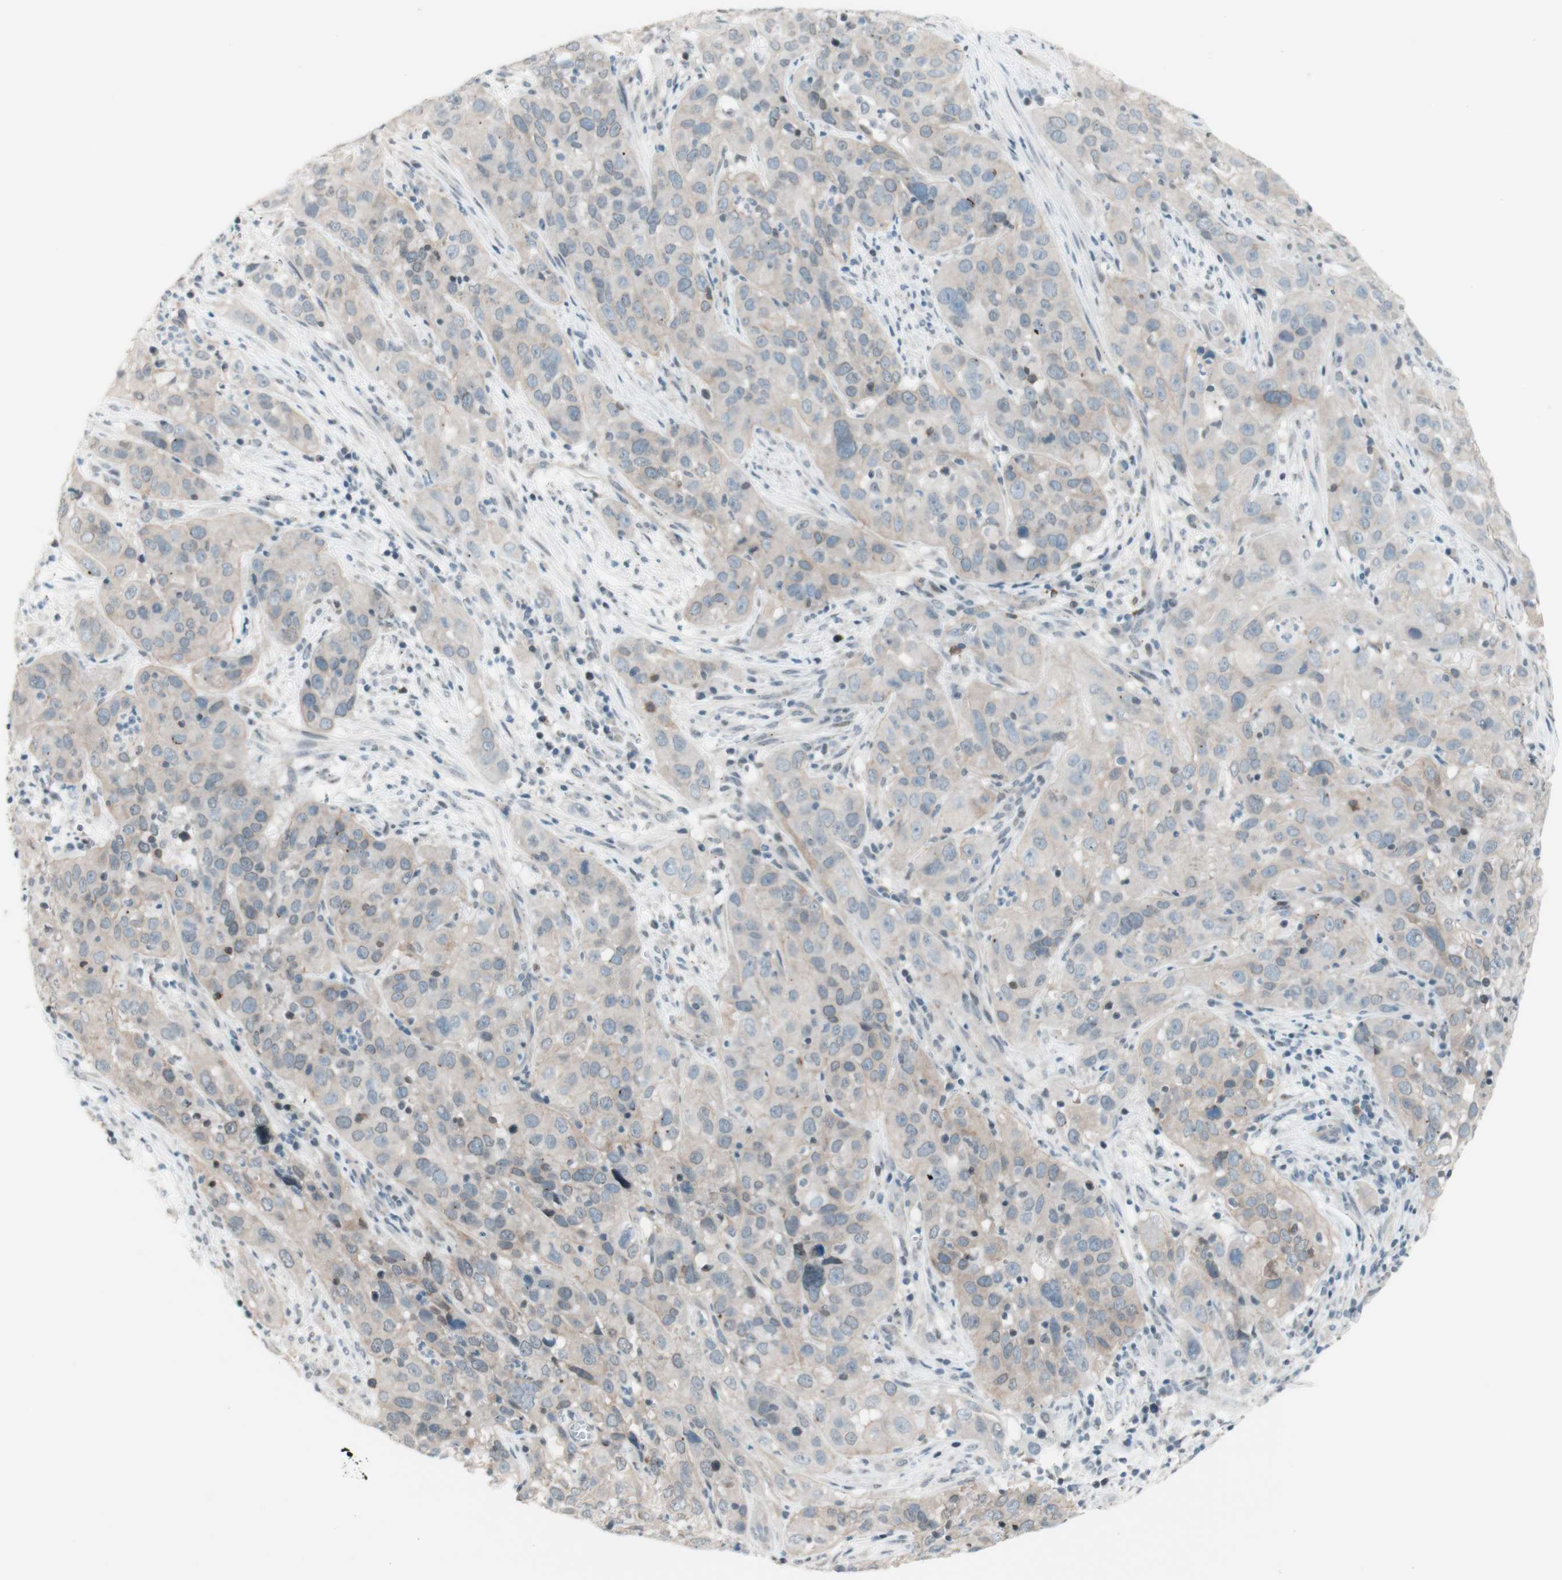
{"staining": {"intensity": "weak", "quantity": "<25%", "location": "cytoplasmic/membranous"}, "tissue": "cervical cancer", "cell_type": "Tumor cells", "image_type": "cancer", "snomed": [{"axis": "morphology", "description": "Squamous cell carcinoma, NOS"}, {"axis": "topography", "description": "Cervix"}], "caption": "An image of human cervical cancer (squamous cell carcinoma) is negative for staining in tumor cells.", "gene": "JPH1", "patient": {"sex": "female", "age": 32}}